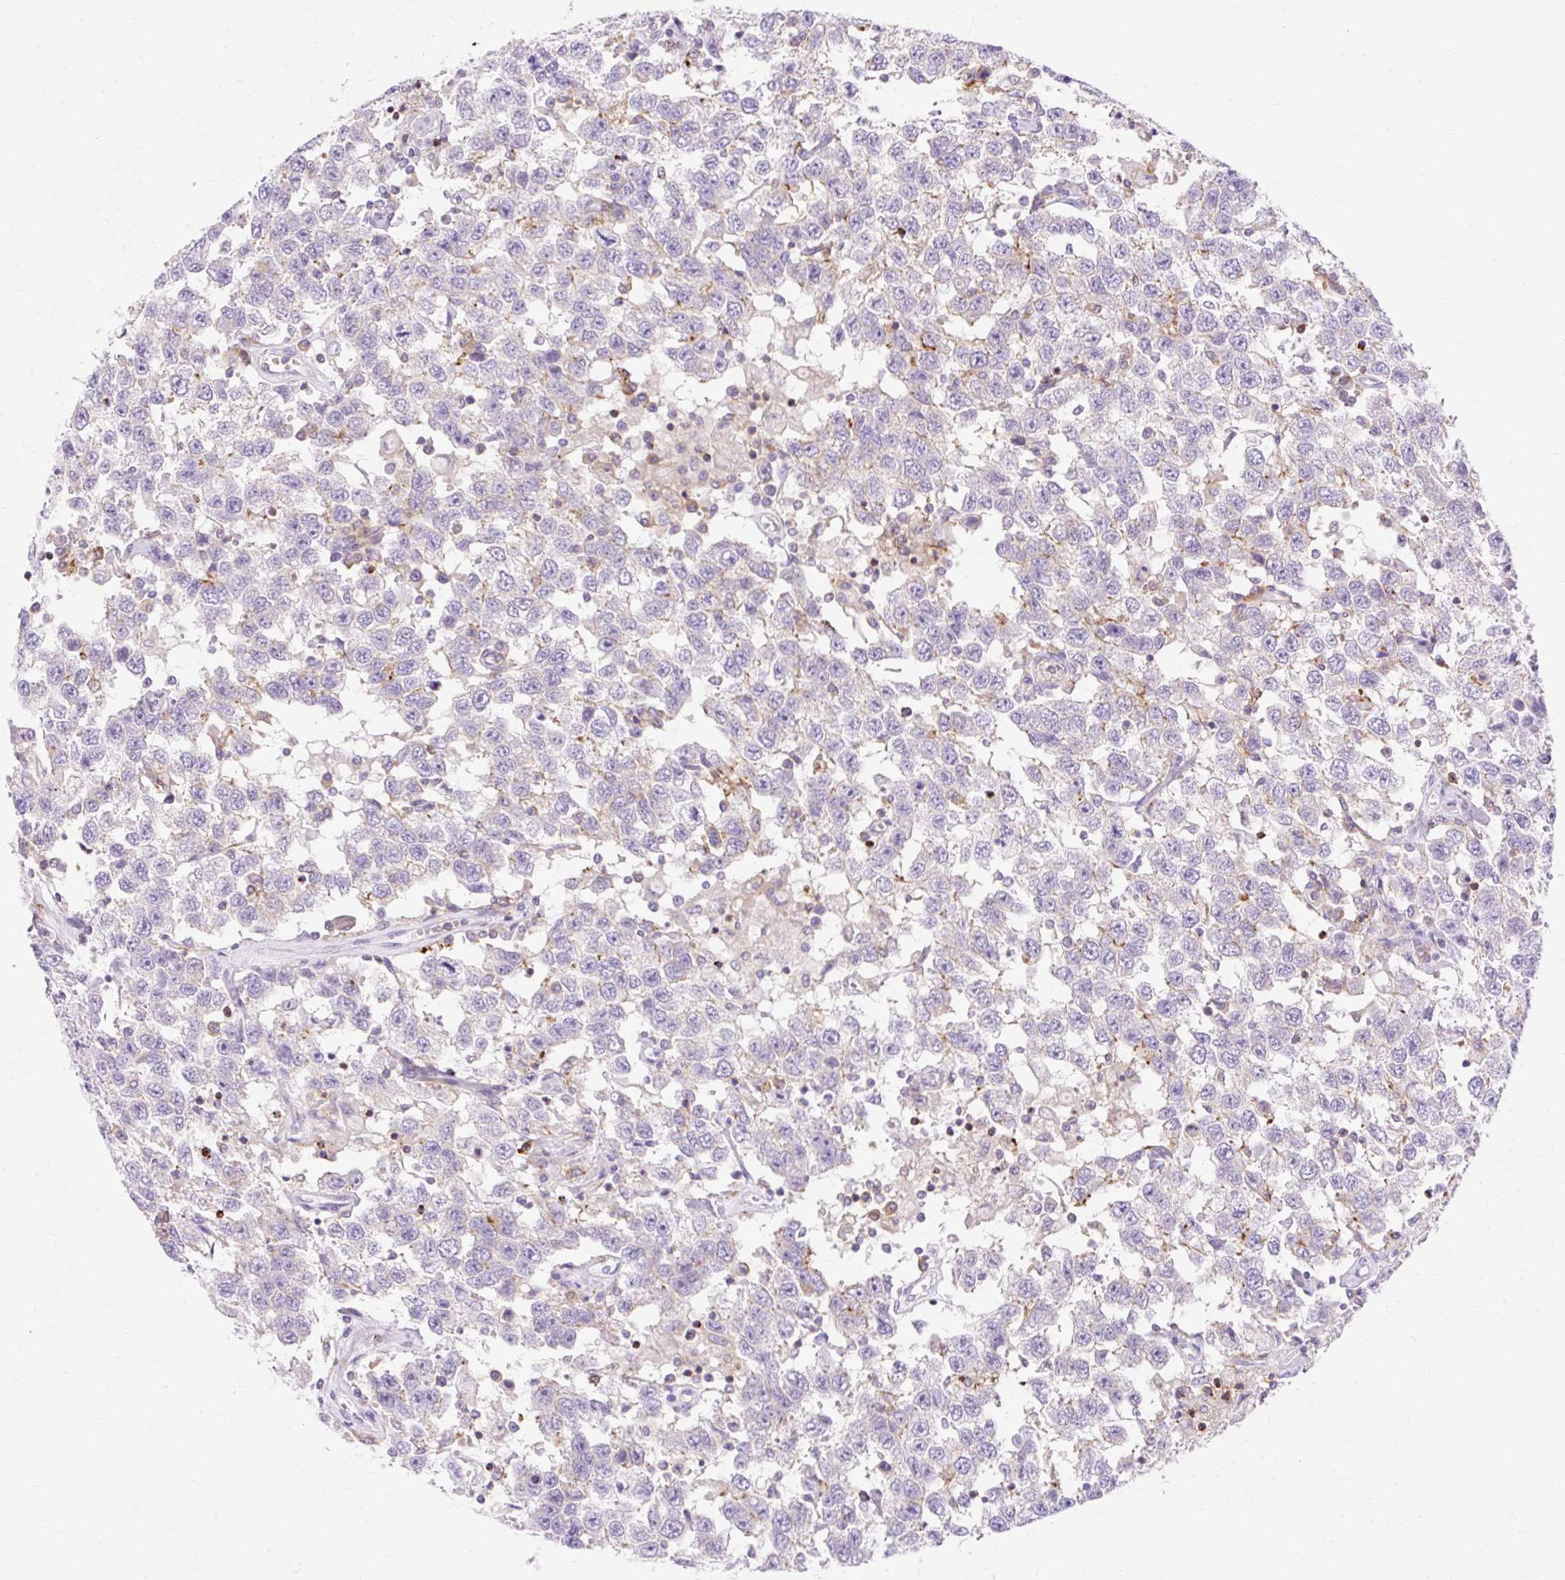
{"staining": {"intensity": "moderate", "quantity": "<25%", "location": "cytoplasmic/membranous"}, "tissue": "testis cancer", "cell_type": "Tumor cells", "image_type": "cancer", "snomed": [{"axis": "morphology", "description": "Seminoma, NOS"}, {"axis": "topography", "description": "Testis"}], "caption": "Testis cancer (seminoma) was stained to show a protein in brown. There is low levels of moderate cytoplasmic/membranous staining in approximately <25% of tumor cells. (DAB (3,3'-diaminobenzidine) = brown stain, brightfield microscopy at high magnification).", "gene": "CORO7-PAM16", "patient": {"sex": "male", "age": 41}}